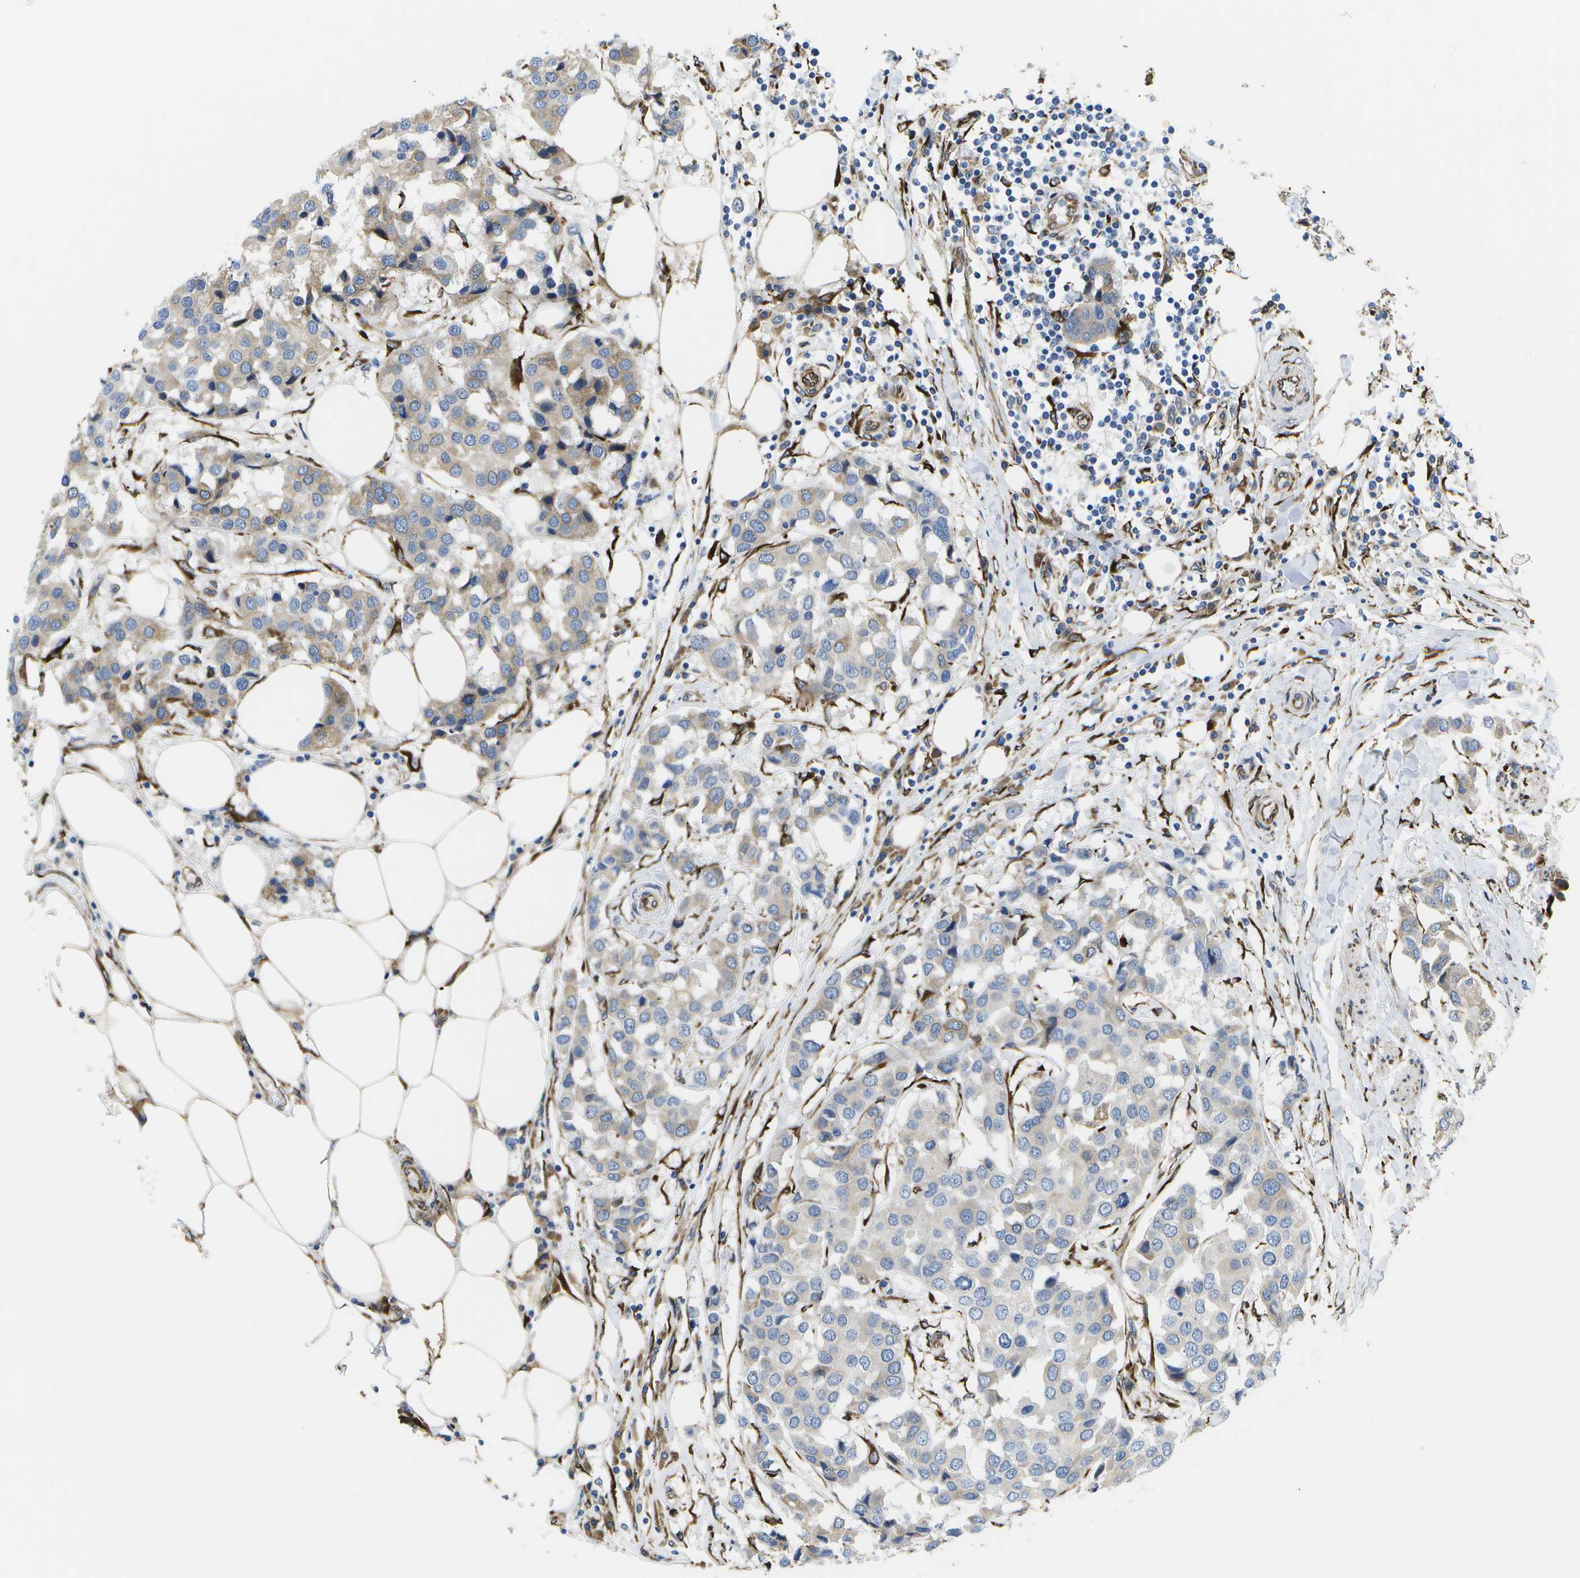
{"staining": {"intensity": "weak", "quantity": "25%-75%", "location": "cytoplasmic/membranous"}, "tissue": "breast cancer", "cell_type": "Tumor cells", "image_type": "cancer", "snomed": [{"axis": "morphology", "description": "Duct carcinoma"}, {"axis": "topography", "description": "Breast"}], "caption": "This is an image of immunohistochemistry staining of breast intraductal carcinoma, which shows weak expression in the cytoplasmic/membranous of tumor cells.", "gene": "ZDHHC17", "patient": {"sex": "female", "age": 80}}